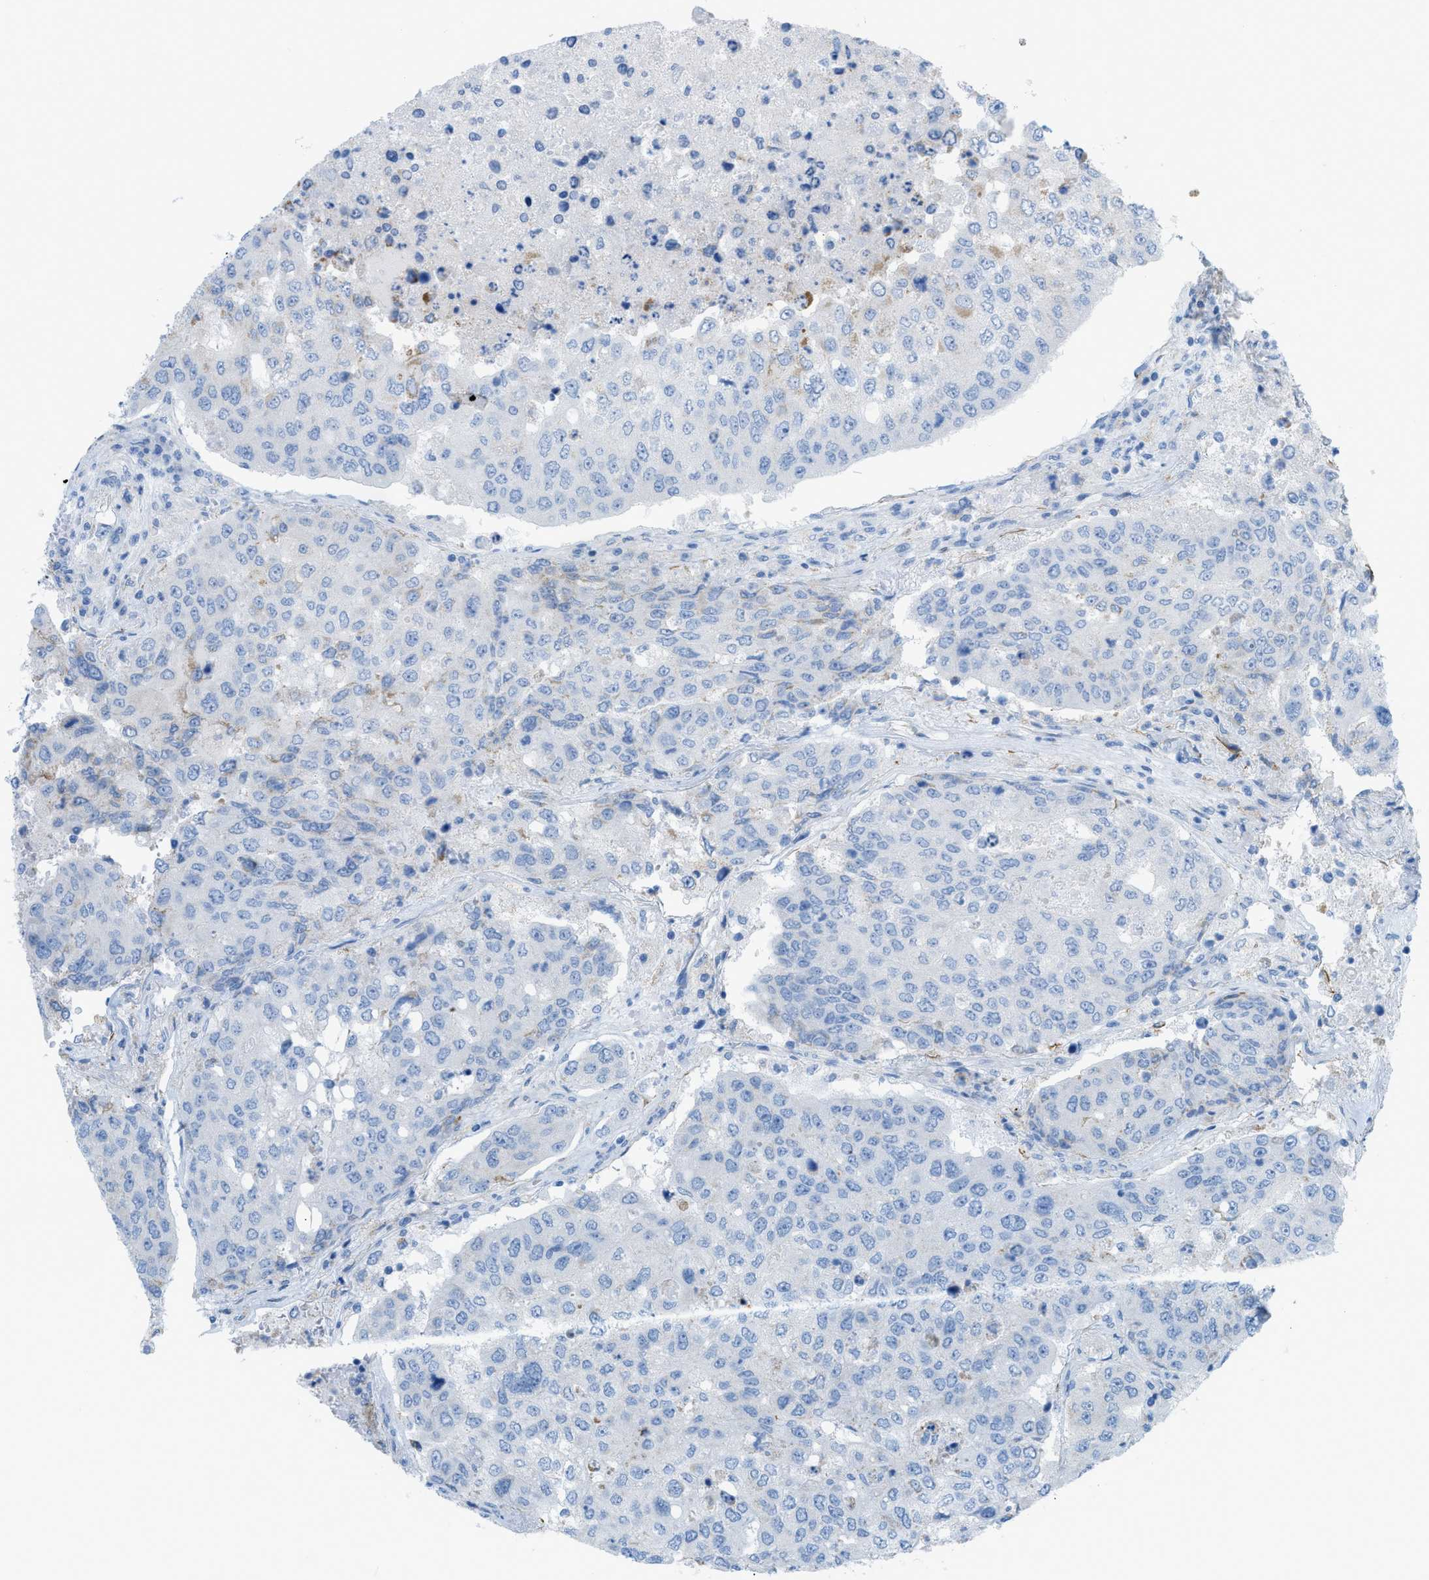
{"staining": {"intensity": "negative", "quantity": "none", "location": "none"}, "tissue": "urothelial cancer", "cell_type": "Tumor cells", "image_type": "cancer", "snomed": [{"axis": "morphology", "description": "Urothelial carcinoma, High grade"}, {"axis": "topography", "description": "Lymph node"}, {"axis": "topography", "description": "Urinary bladder"}], "caption": "Immunohistochemical staining of human urothelial cancer shows no significant staining in tumor cells.", "gene": "MYH11", "patient": {"sex": "male", "age": 51}}